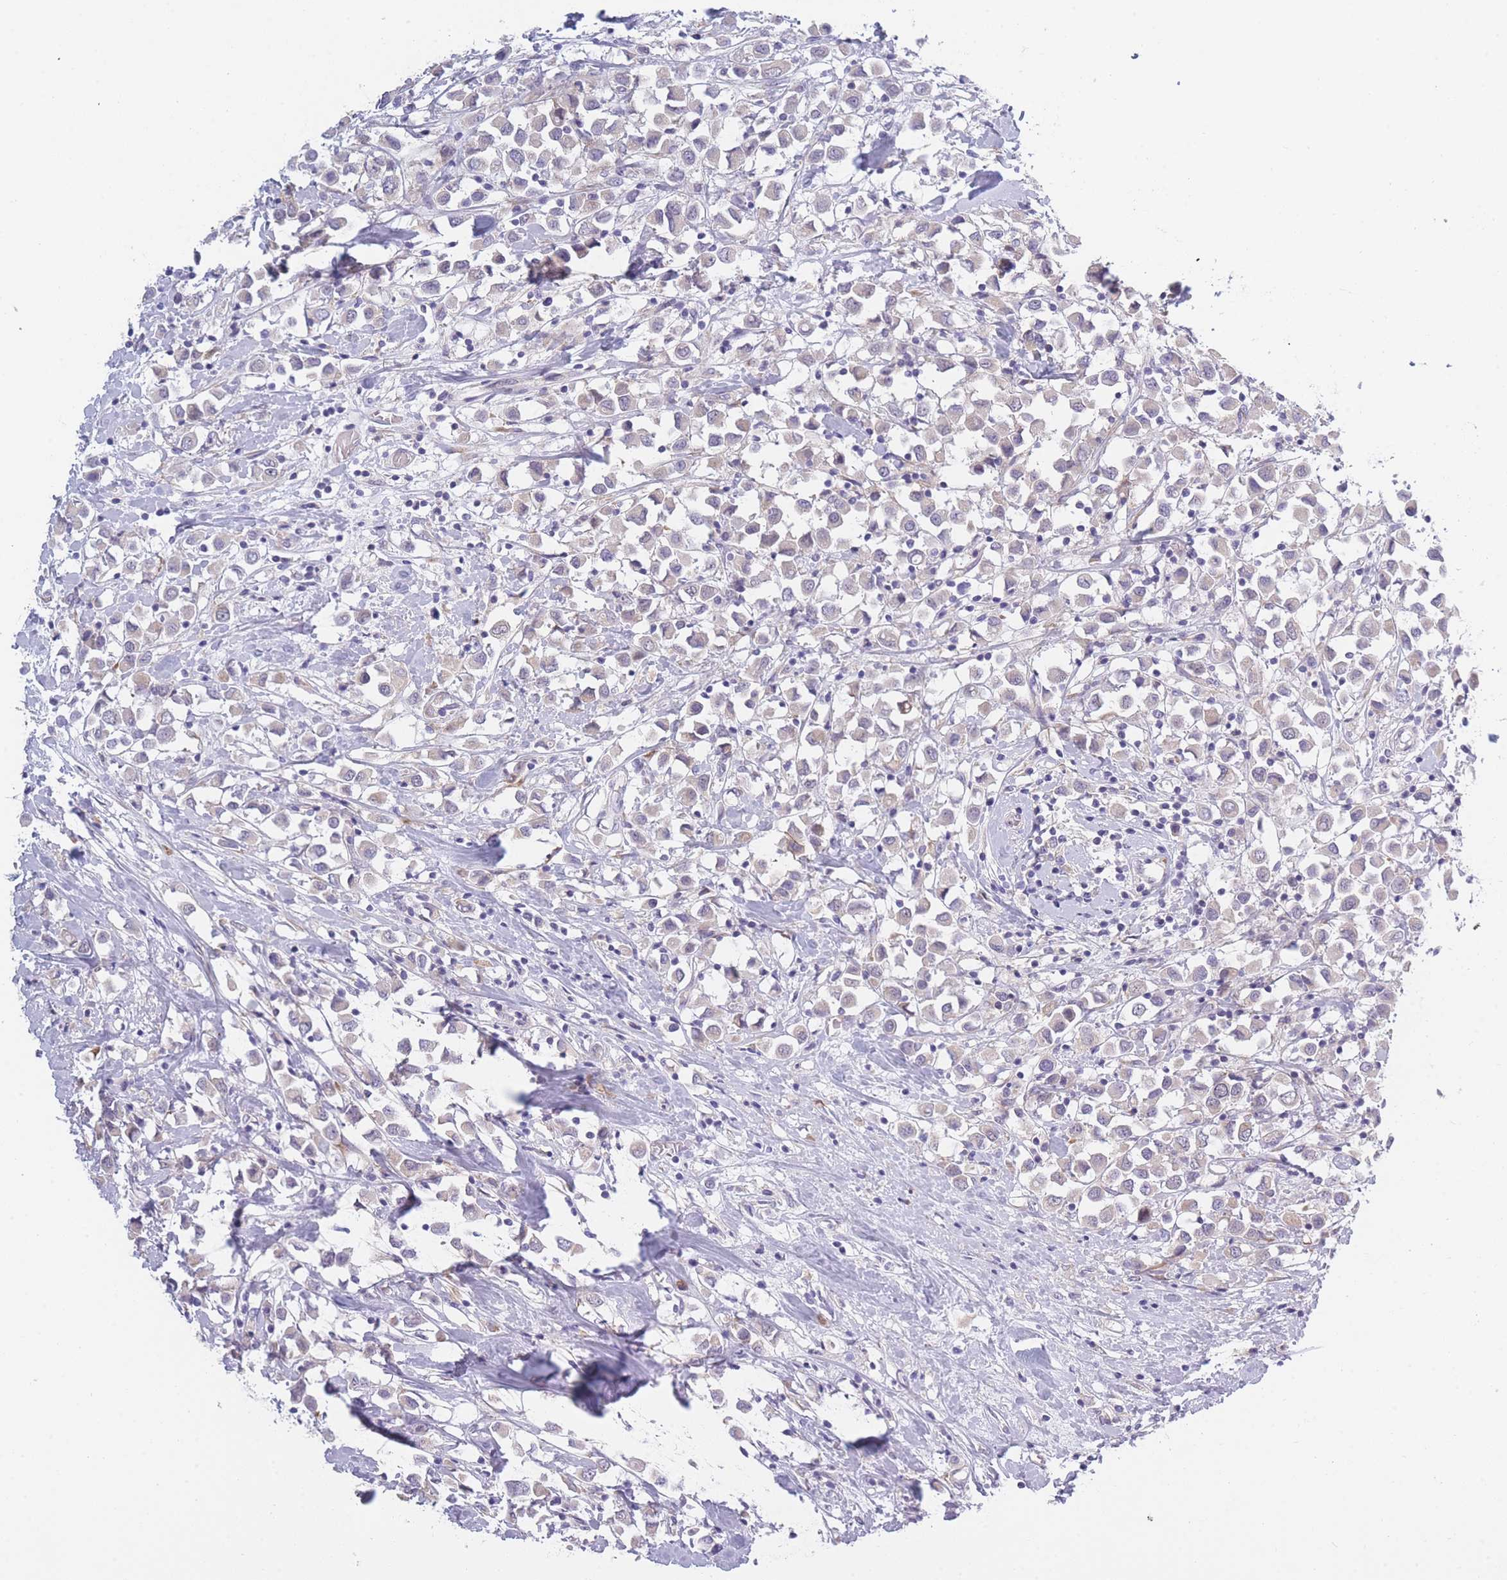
{"staining": {"intensity": "weak", "quantity": "<25%", "location": "cytoplasmic/membranous"}, "tissue": "breast cancer", "cell_type": "Tumor cells", "image_type": "cancer", "snomed": [{"axis": "morphology", "description": "Duct carcinoma"}, {"axis": "topography", "description": "Breast"}], "caption": "This is a image of immunohistochemistry staining of invasive ductal carcinoma (breast), which shows no positivity in tumor cells.", "gene": "NDUFAF6", "patient": {"sex": "female", "age": 61}}